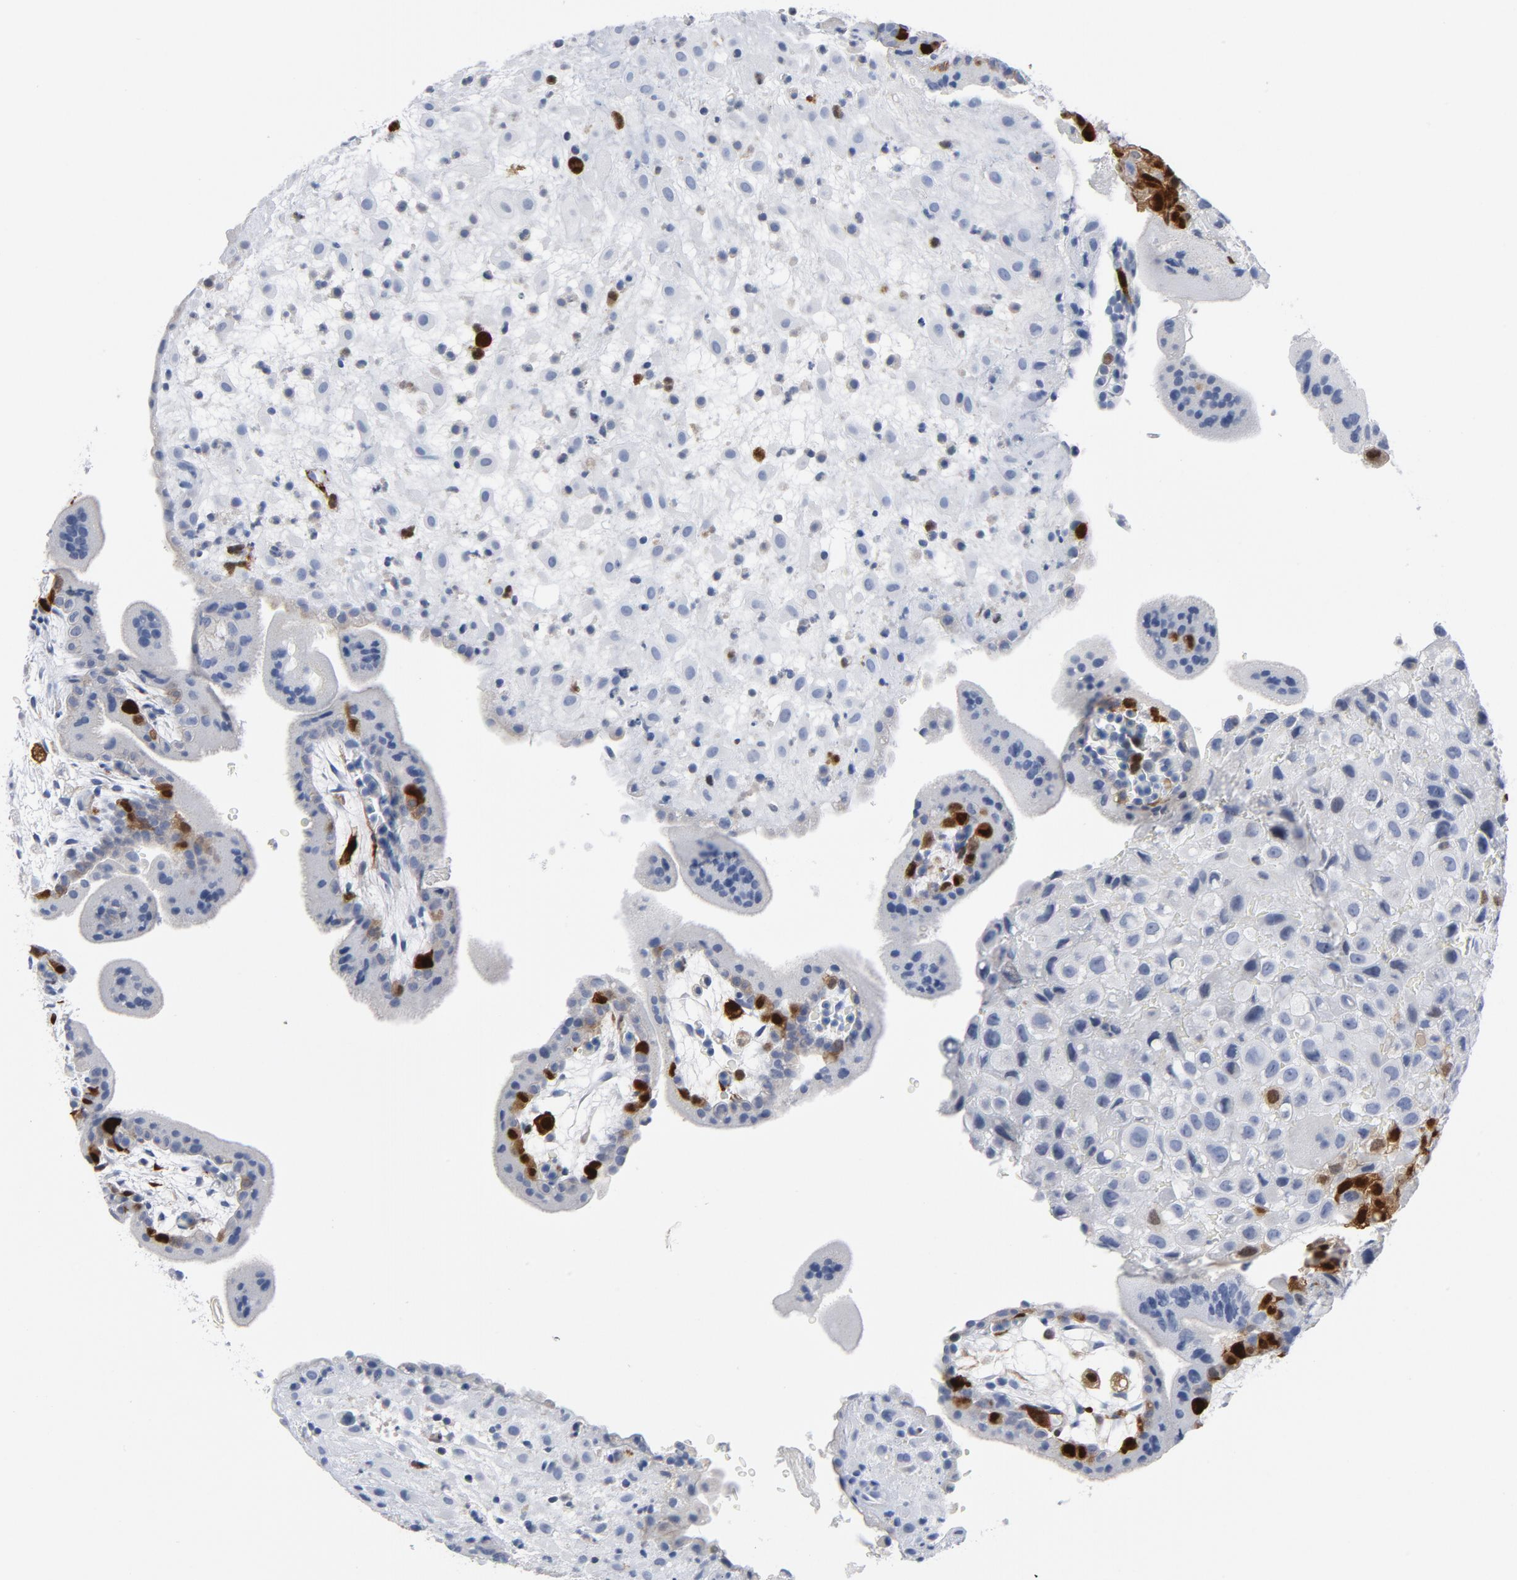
{"staining": {"intensity": "strong", "quantity": "25%-75%", "location": "nuclear"}, "tissue": "placenta", "cell_type": "Decidual cells", "image_type": "normal", "snomed": [{"axis": "morphology", "description": "Normal tissue, NOS"}, {"axis": "topography", "description": "Placenta"}], "caption": "There is high levels of strong nuclear positivity in decidual cells of normal placenta, as demonstrated by immunohistochemical staining (brown color).", "gene": "CDC20", "patient": {"sex": "female", "age": 35}}